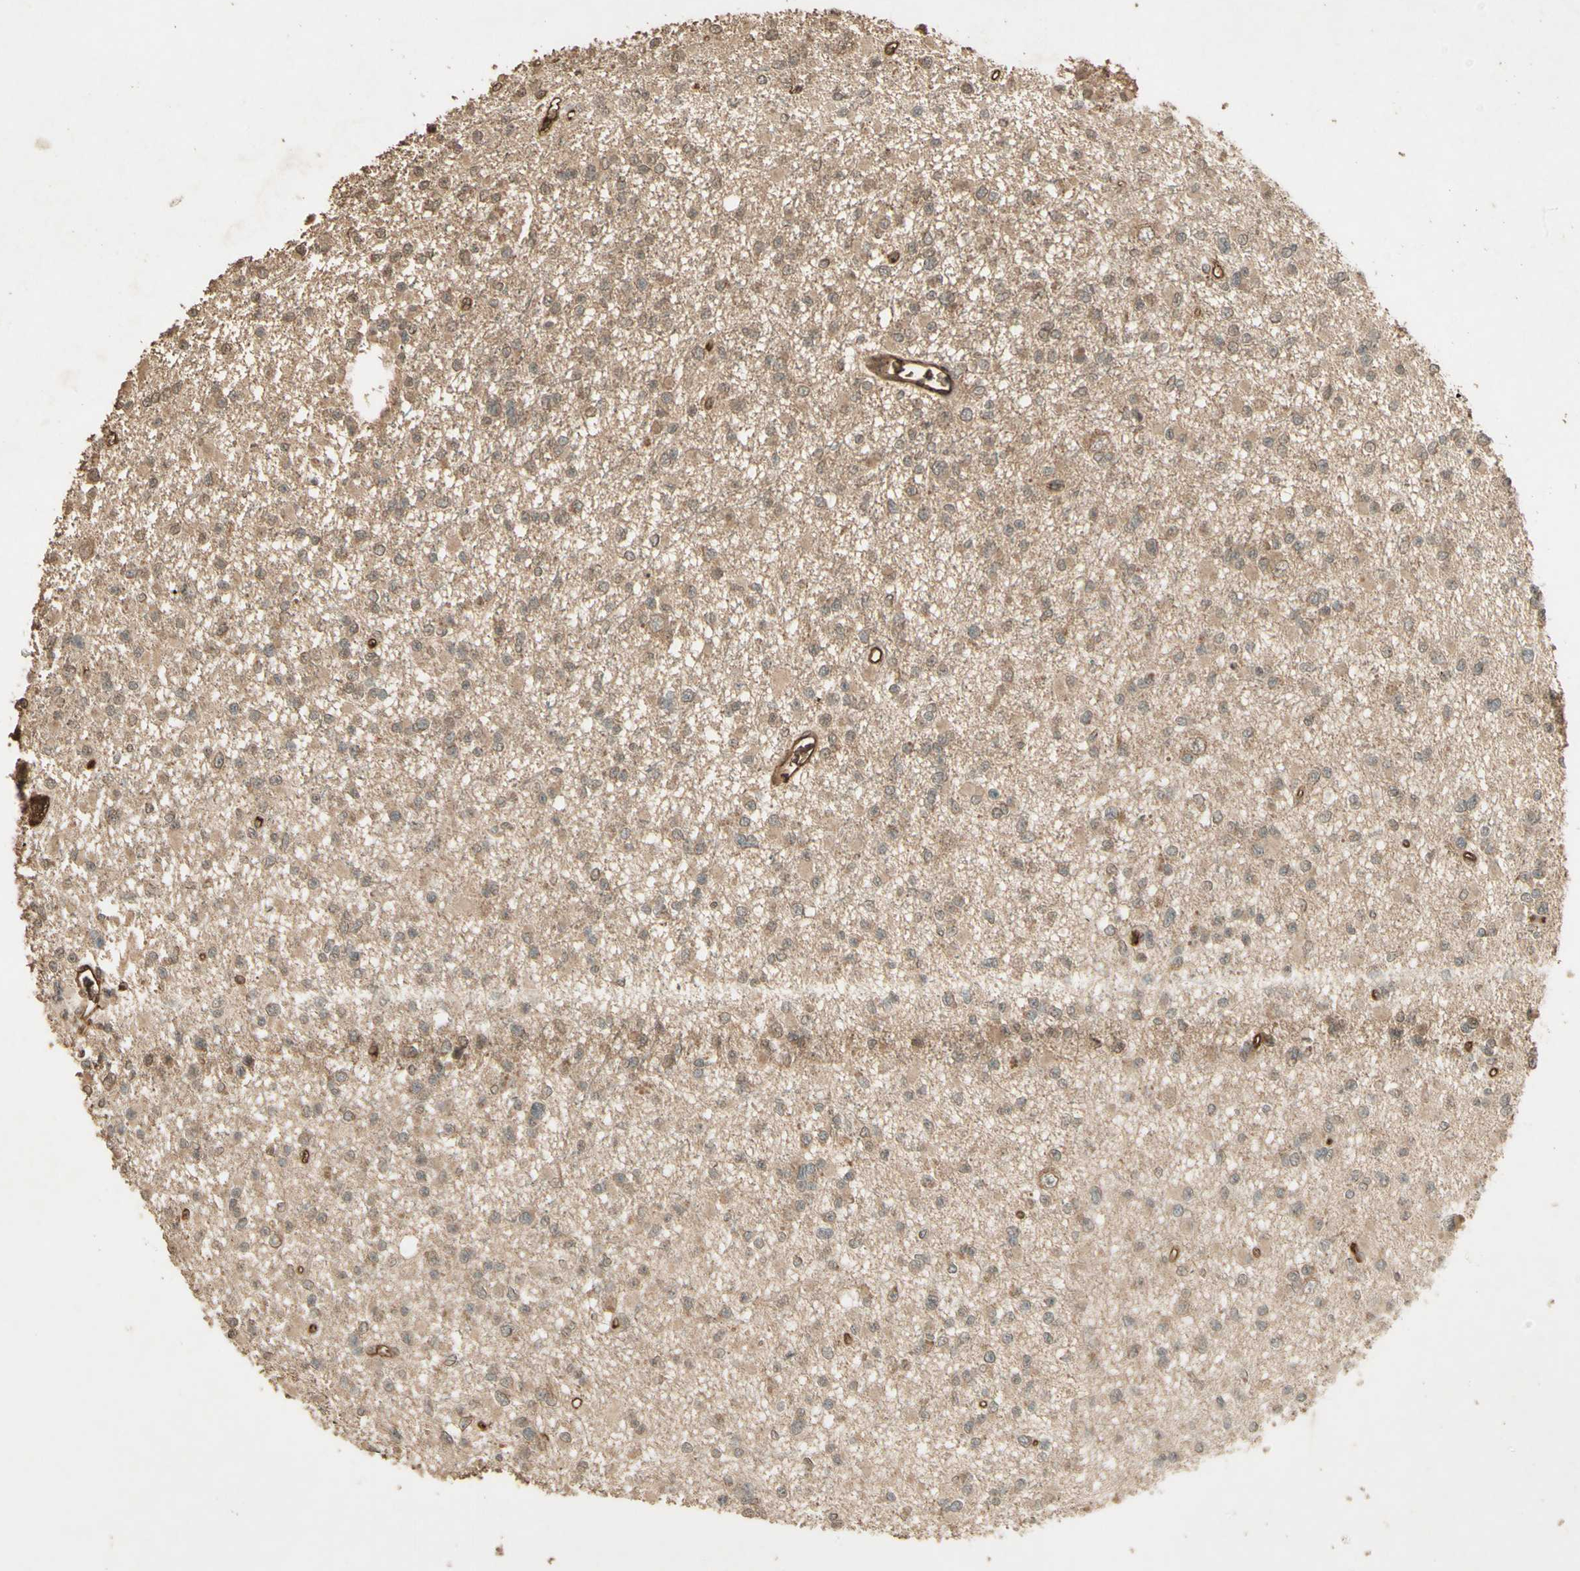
{"staining": {"intensity": "moderate", "quantity": ">75%", "location": "cytoplasmic/membranous"}, "tissue": "glioma", "cell_type": "Tumor cells", "image_type": "cancer", "snomed": [{"axis": "morphology", "description": "Glioma, malignant, Low grade"}, {"axis": "topography", "description": "Brain"}], "caption": "Moderate cytoplasmic/membranous positivity for a protein is seen in about >75% of tumor cells of glioma using immunohistochemistry.", "gene": "SMAD9", "patient": {"sex": "female", "age": 22}}